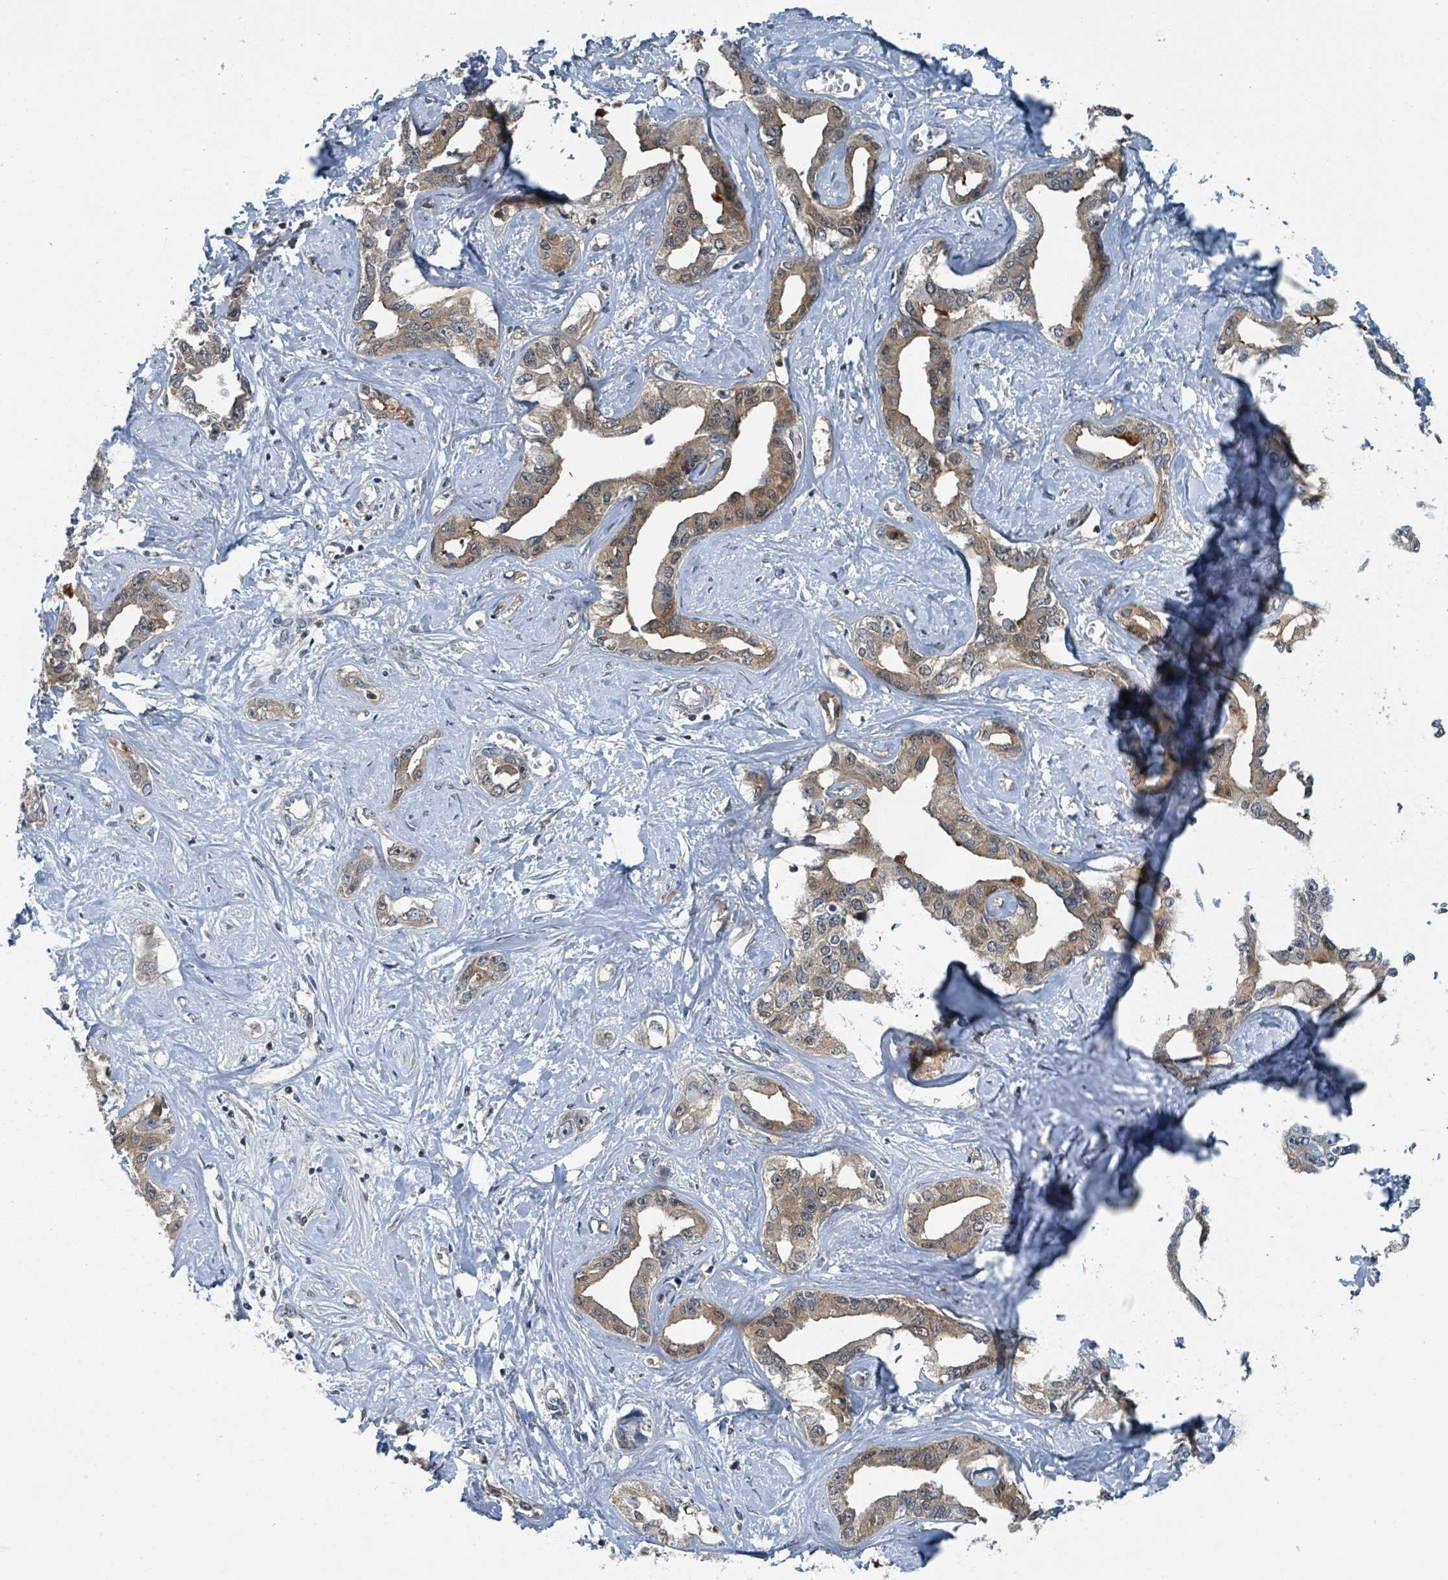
{"staining": {"intensity": "moderate", "quantity": ">75%", "location": "cytoplasmic/membranous"}, "tissue": "liver cancer", "cell_type": "Tumor cells", "image_type": "cancer", "snomed": [{"axis": "morphology", "description": "Cholangiocarcinoma"}, {"axis": "topography", "description": "Liver"}], "caption": "The image reveals immunohistochemical staining of liver cancer (cholangiocarcinoma). There is moderate cytoplasmic/membranous positivity is appreciated in about >75% of tumor cells. The staining was performed using DAB, with brown indicating positive protein expression. Nuclei are stained blue with hematoxylin.", "gene": "GOLGA7", "patient": {"sex": "male", "age": 59}}